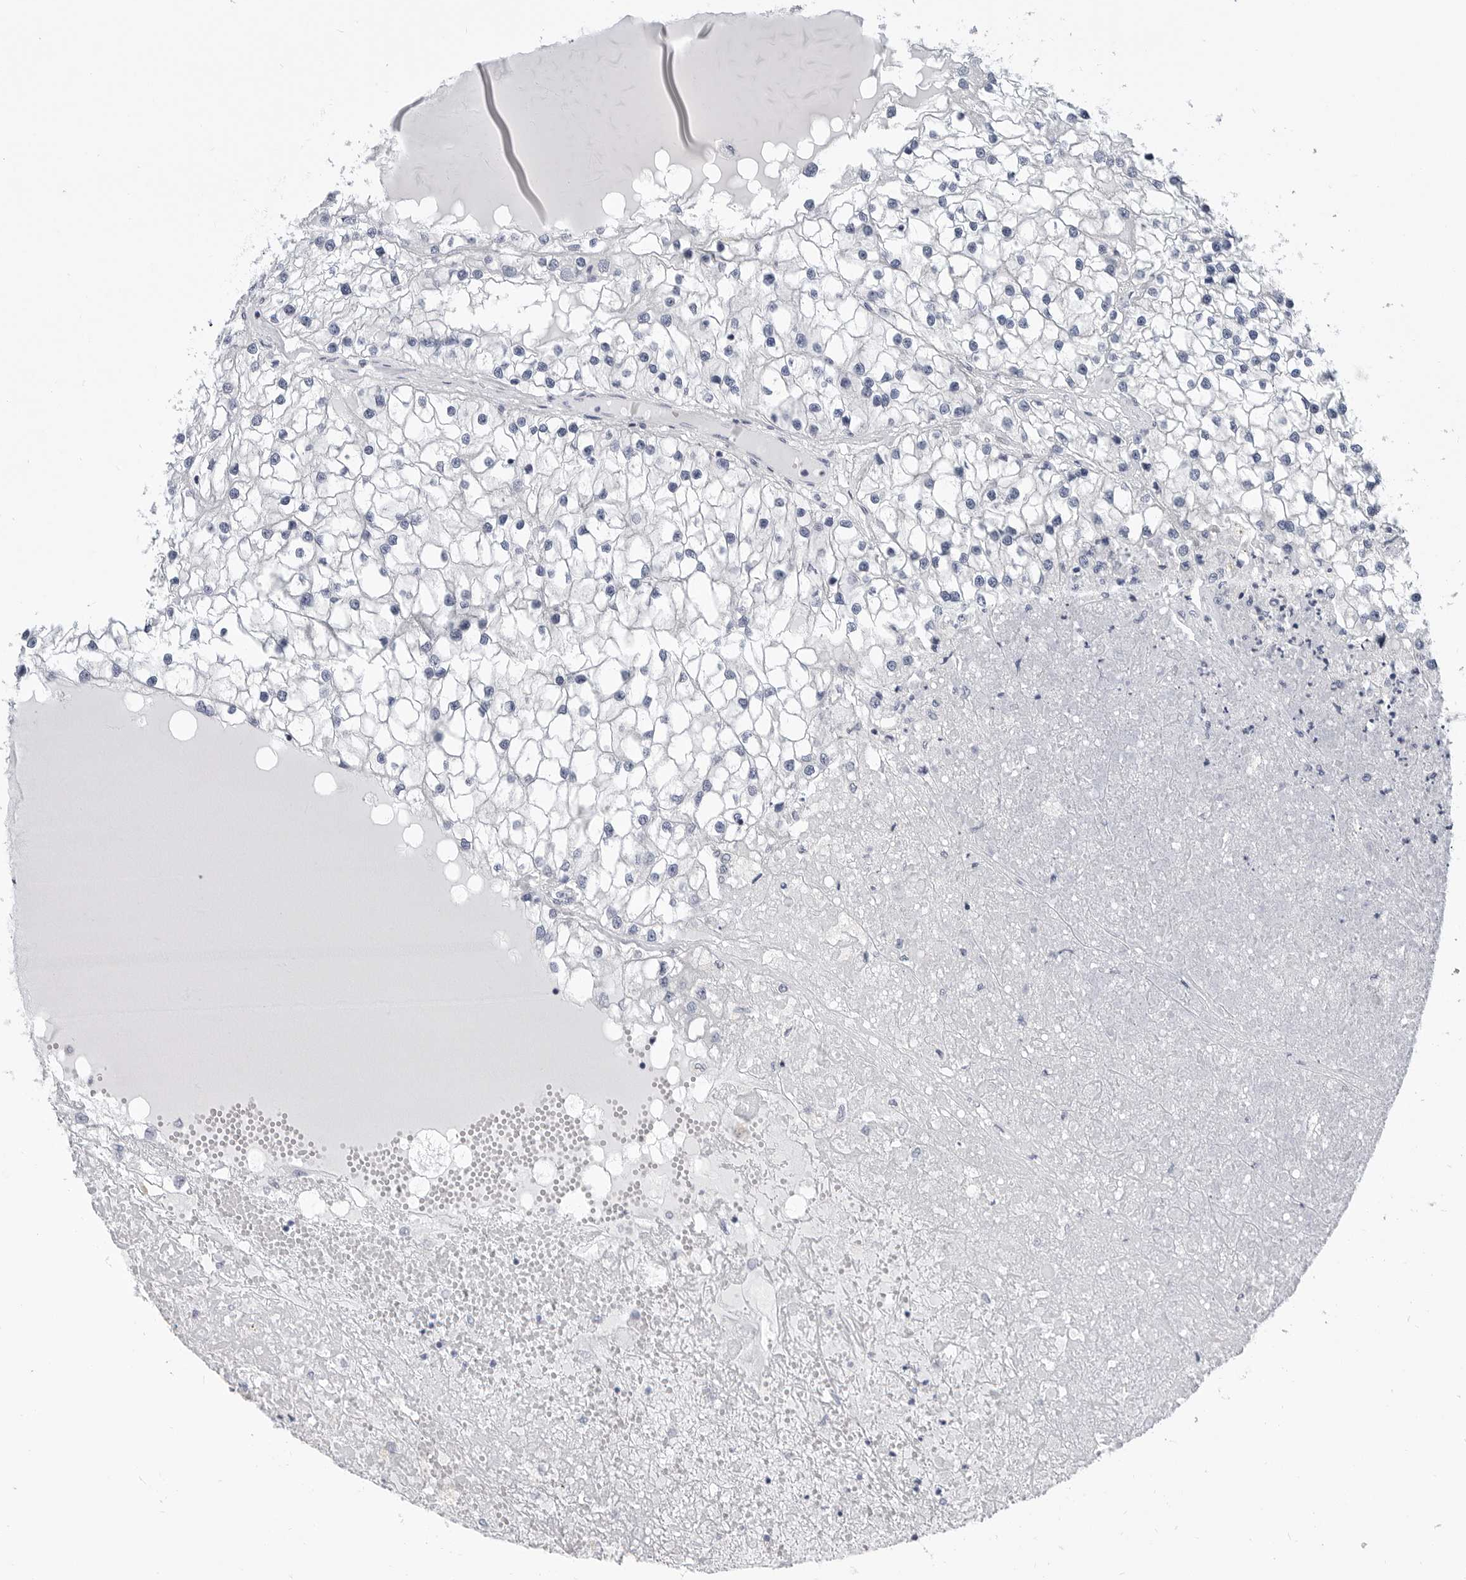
{"staining": {"intensity": "negative", "quantity": "none", "location": "none"}, "tissue": "renal cancer", "cell_type": "Tumor cells", "image_type": "cancer", "snomed": [{"axis": "morphology", "description": "Adenocarcinoma, NOS"}, {"axis": "topography", "description": "Kidney"}], "caption": "Tumor cells show no significant protein positivity in renal cancer.", "gene": "PLN", "patient": {"sex": "male", "age": 68}}